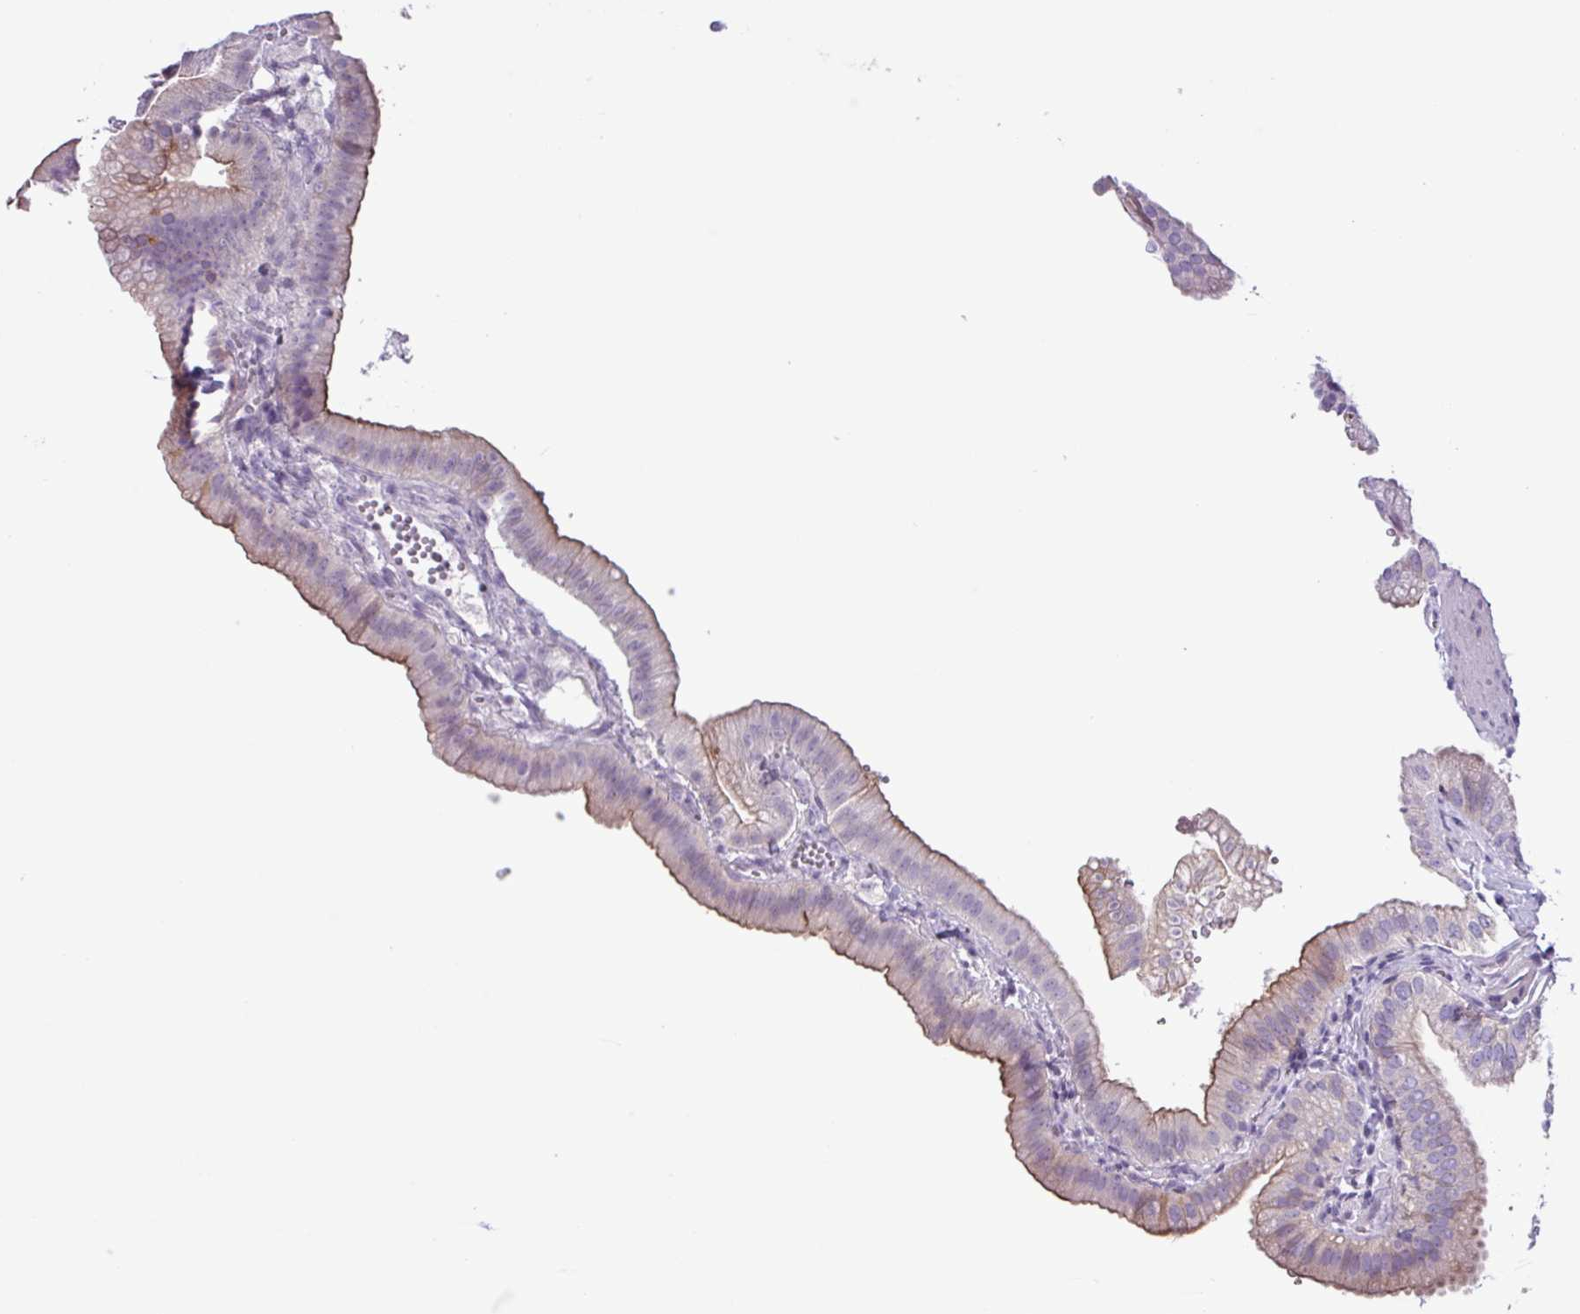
{"staining": {"intensity": "weak", "quantity": "<25%", "location": "cytoplasmic/membranous"}, "tissue": "gallbladder", "cell_type": "Glandular cells", "image_type": "normal", "snomed": [{"axis": "morphology", "description": "Normal tissue, NOS"}, {"axis": "topography", "description": "Gallbladder"}], "caption": "Immunohistochemical staining of normal gallbladder reveals no significant staining in glandular cells. Nuclei are stained in blue.", "gene": "CYSTM1", "patient": {"sex": "female", "age": 61}}